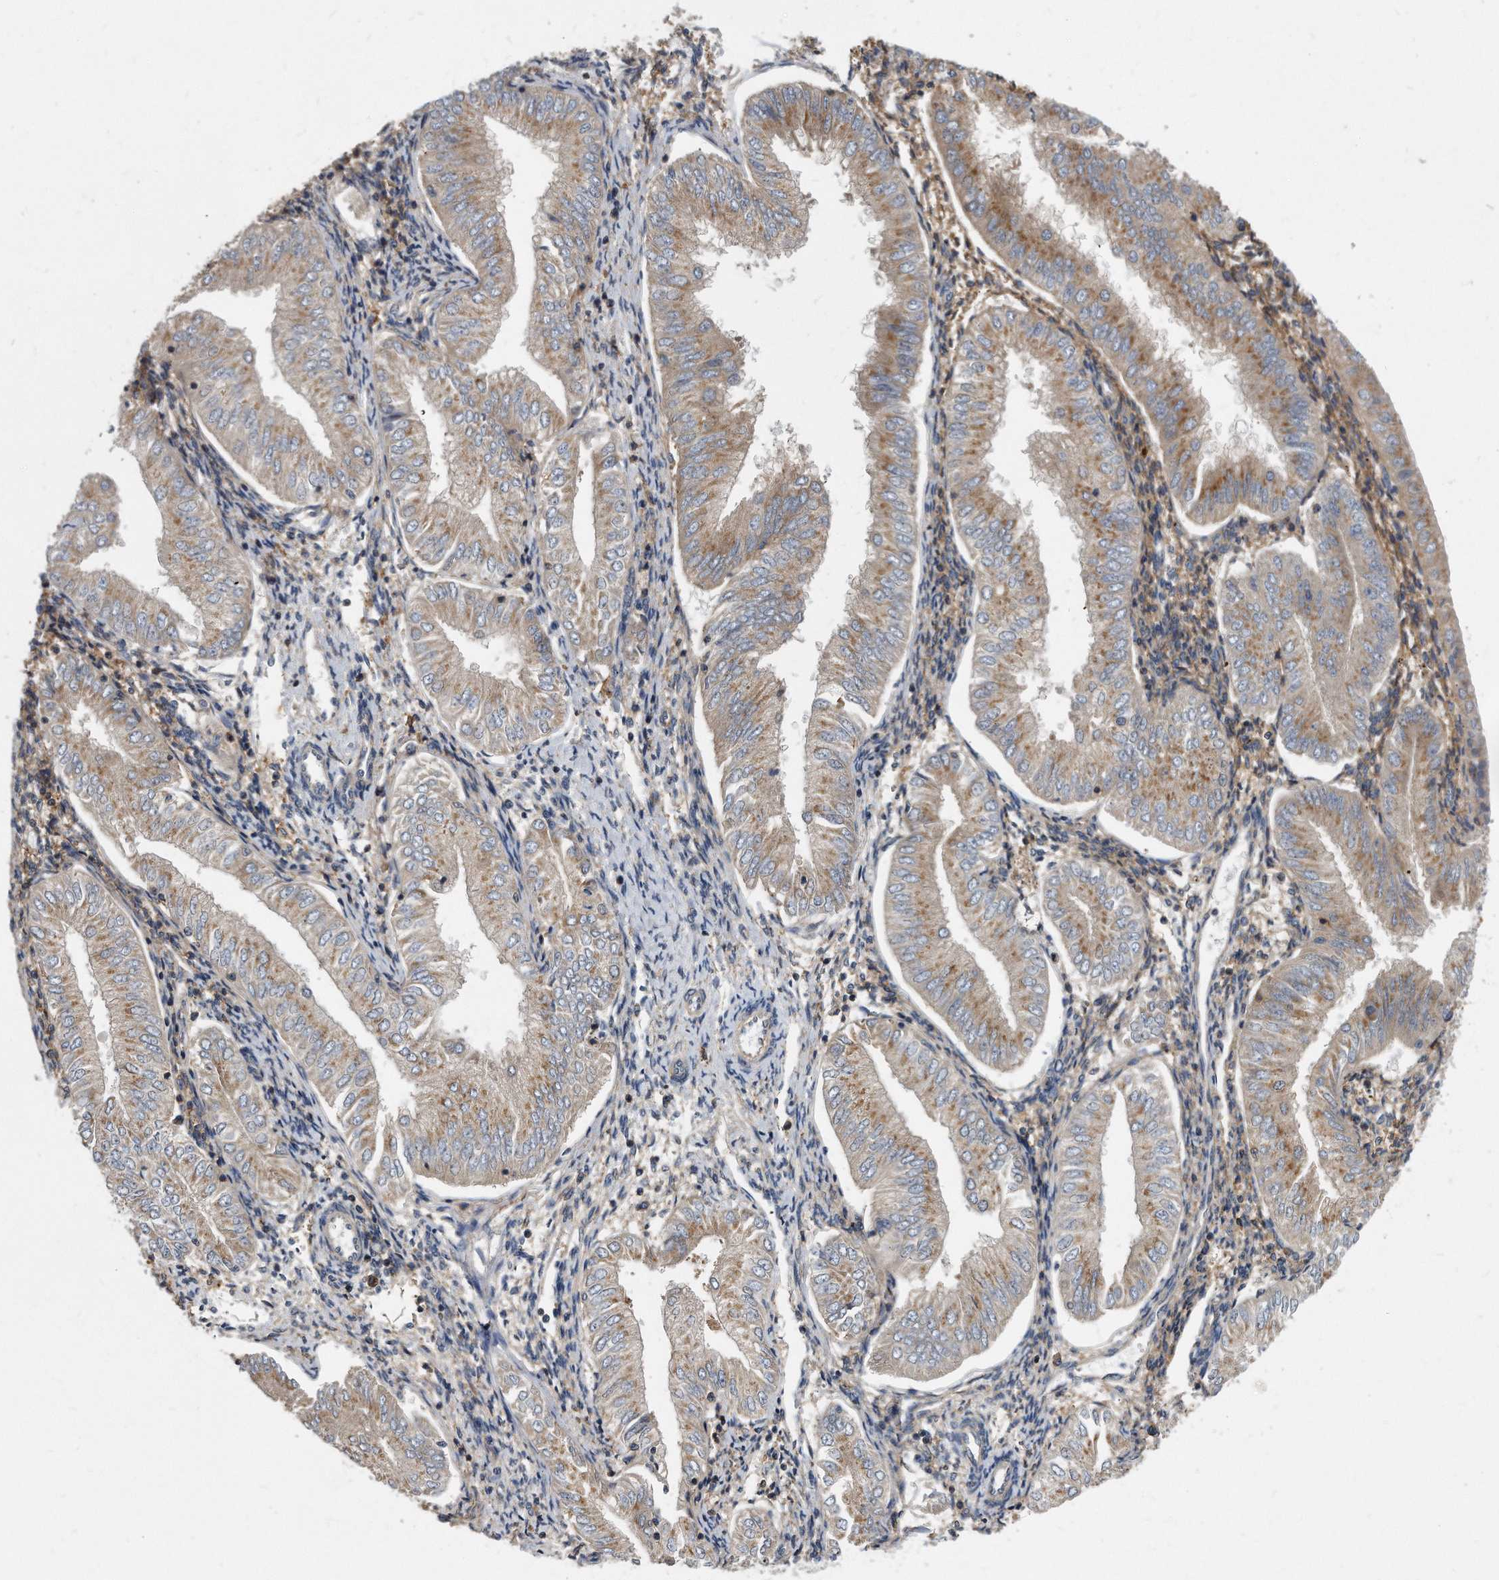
{"staining": {"intensity": "moderate", "quantity": "25%-75%", "location": "cytoplasmic/membranous"}, "tissue": "endometrial cancer", "cell_type": "Tumor cells", "image_type": "cancer", "snomed": [{"axis": "morphology", "description": "Adenocarcinoma, NOS"}, {"axis": "topography", "description": "Endometrium"}], "caption": "Endometrial cancer stained with DAB immunohistochemistry demonstrates medium levels of moderate cytoplasmic/membranous expression in about 25%-75% of tumor cells.", "gene": "ATG5", "patient": {"sex": "female", "age": 53}}